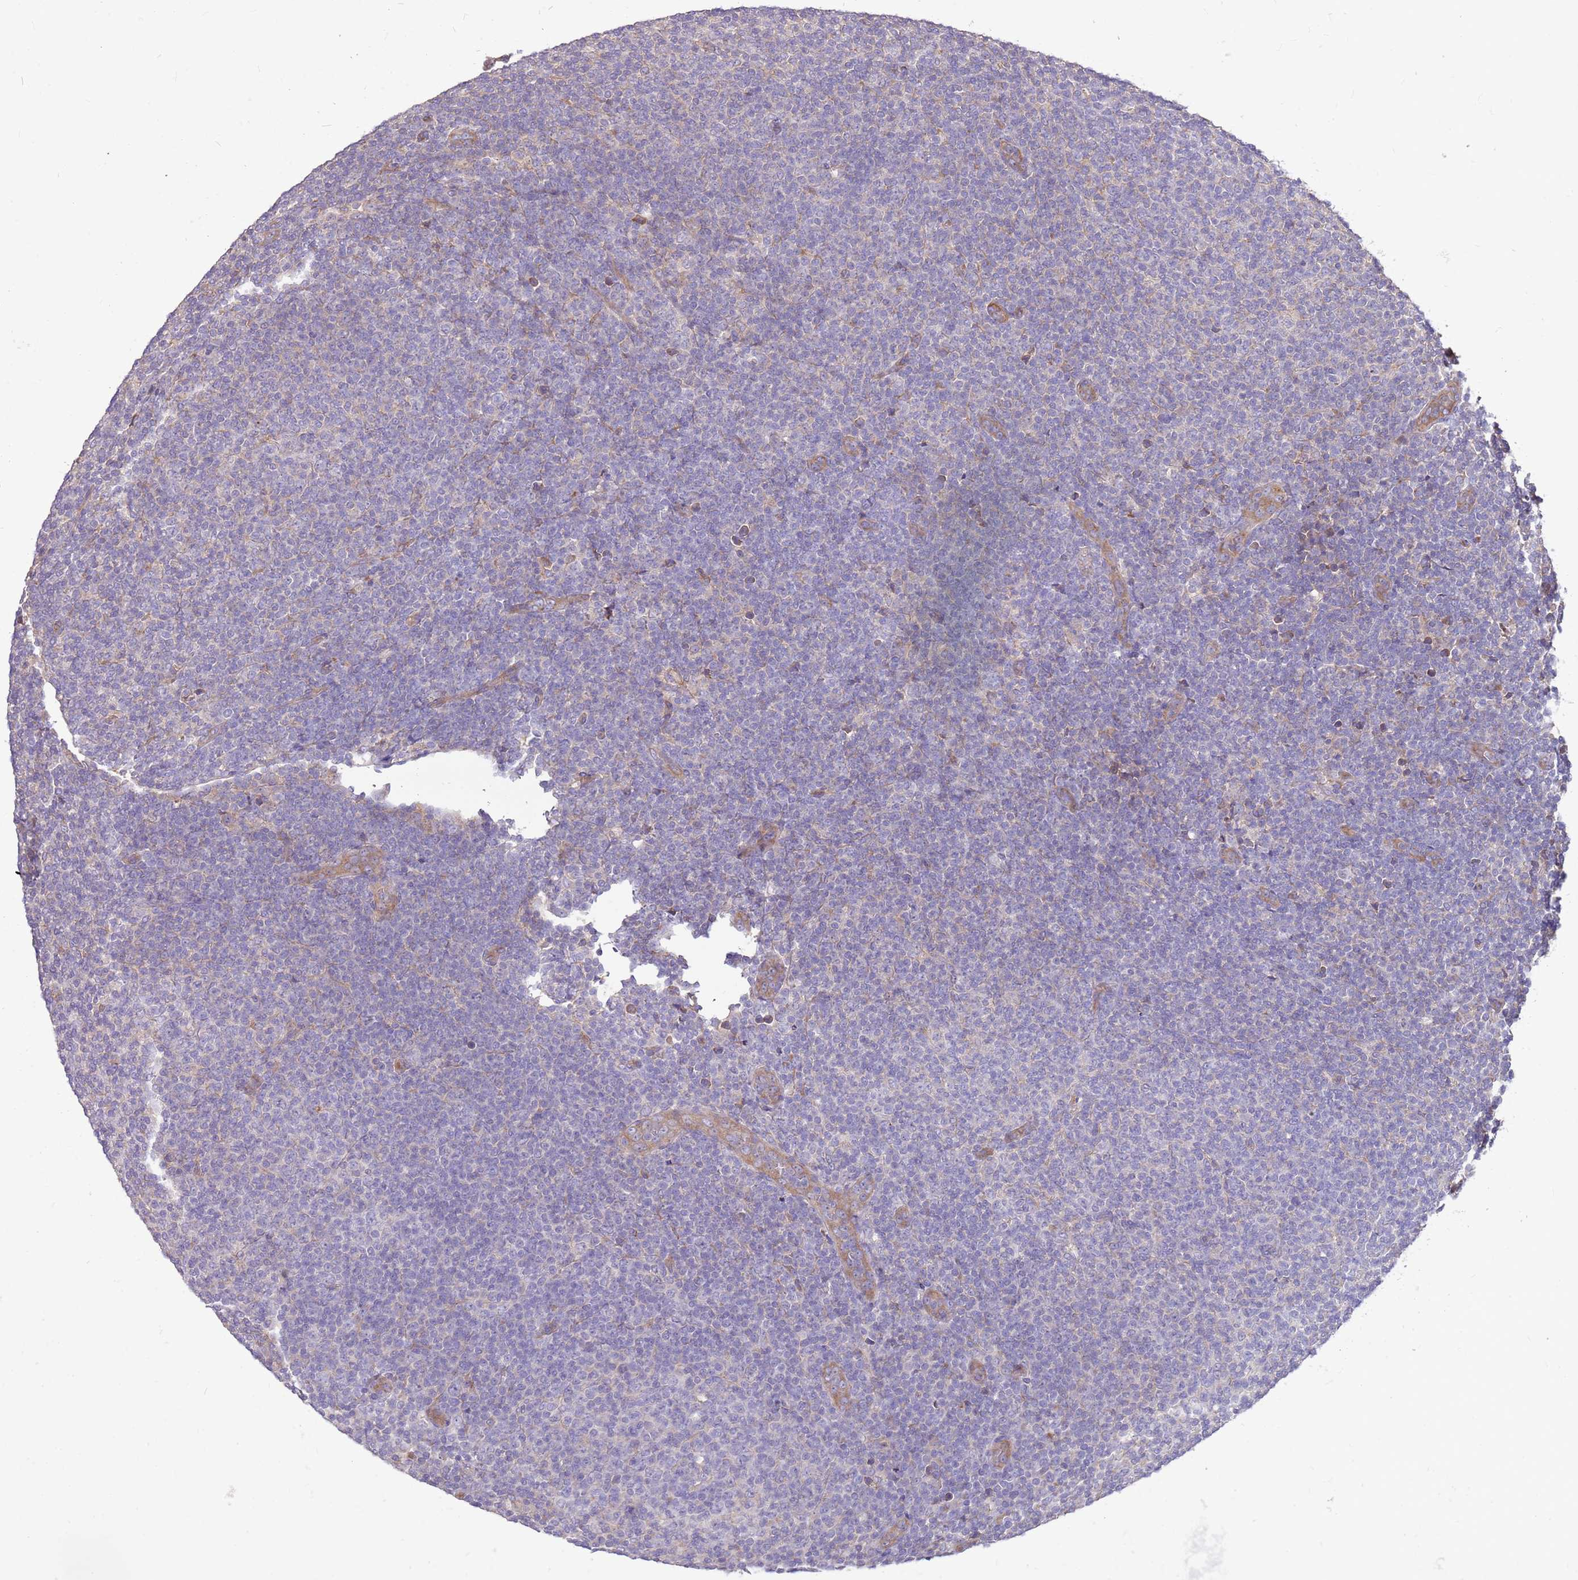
{"staining": {"intensity": "negative", "quantity": "none", "location": "none"}, "tissue": "lymphoma", "cell_type": "Tumor cells", "image_type": "cancer", "snomed": [{"axis": "morphology", "description": "Malignant lymphoma, non-Hodgkin's type, Low grade"}, {"axis": "topography", "description": "Lymph node"}], "caption": "DAB (3,3'-diaminobenzidine) immunohistochemical staining of human lymphoma exhibits no significant staining in tumor cells. The staining is performed using DAB brown chromogen with nuclei counter-stained in using hematoxylin.", "gene": "WASHC4", "patient": {"sex": "male", "age": 66}}